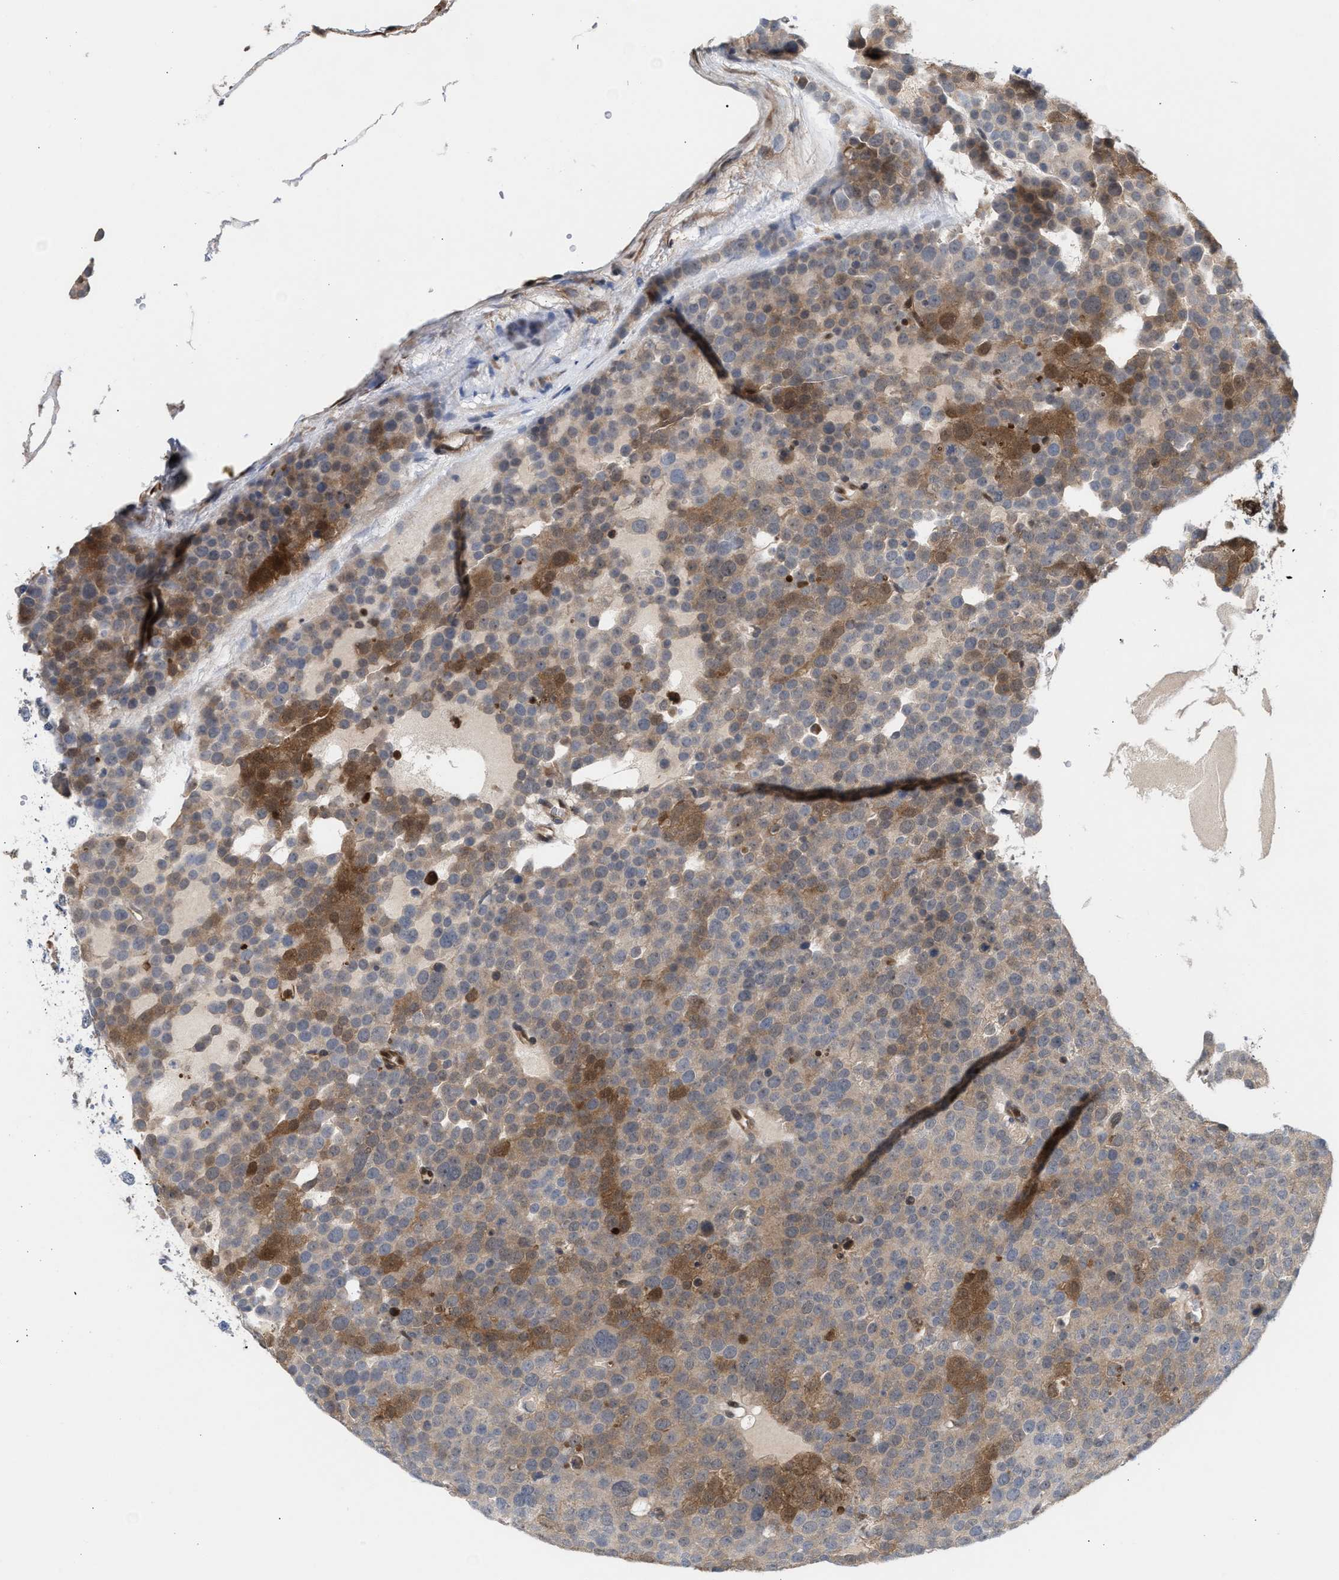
{"staining": {"intensity": "moderate", "quantity": "25%-75%", "location": "cytoplasmic/membranous,nuclear"}, "tissue": "testis cancer", "cell_type": "Tumor cells", "image_type": "cancer", "snomed": [{"axis": "morphology", "description": "Seminoma, NOS"}, {"axis": "topography", "description": "Testis"}], "caption": "This is a photomicrograph of immunohistochemistry staining of seminoma (testis), which shows moderate expression in the cytoplasmic/membranous and nuclear of tumor cells.", "gene": "TP53I3", "patient": {"sex": "male", "age": 71}}